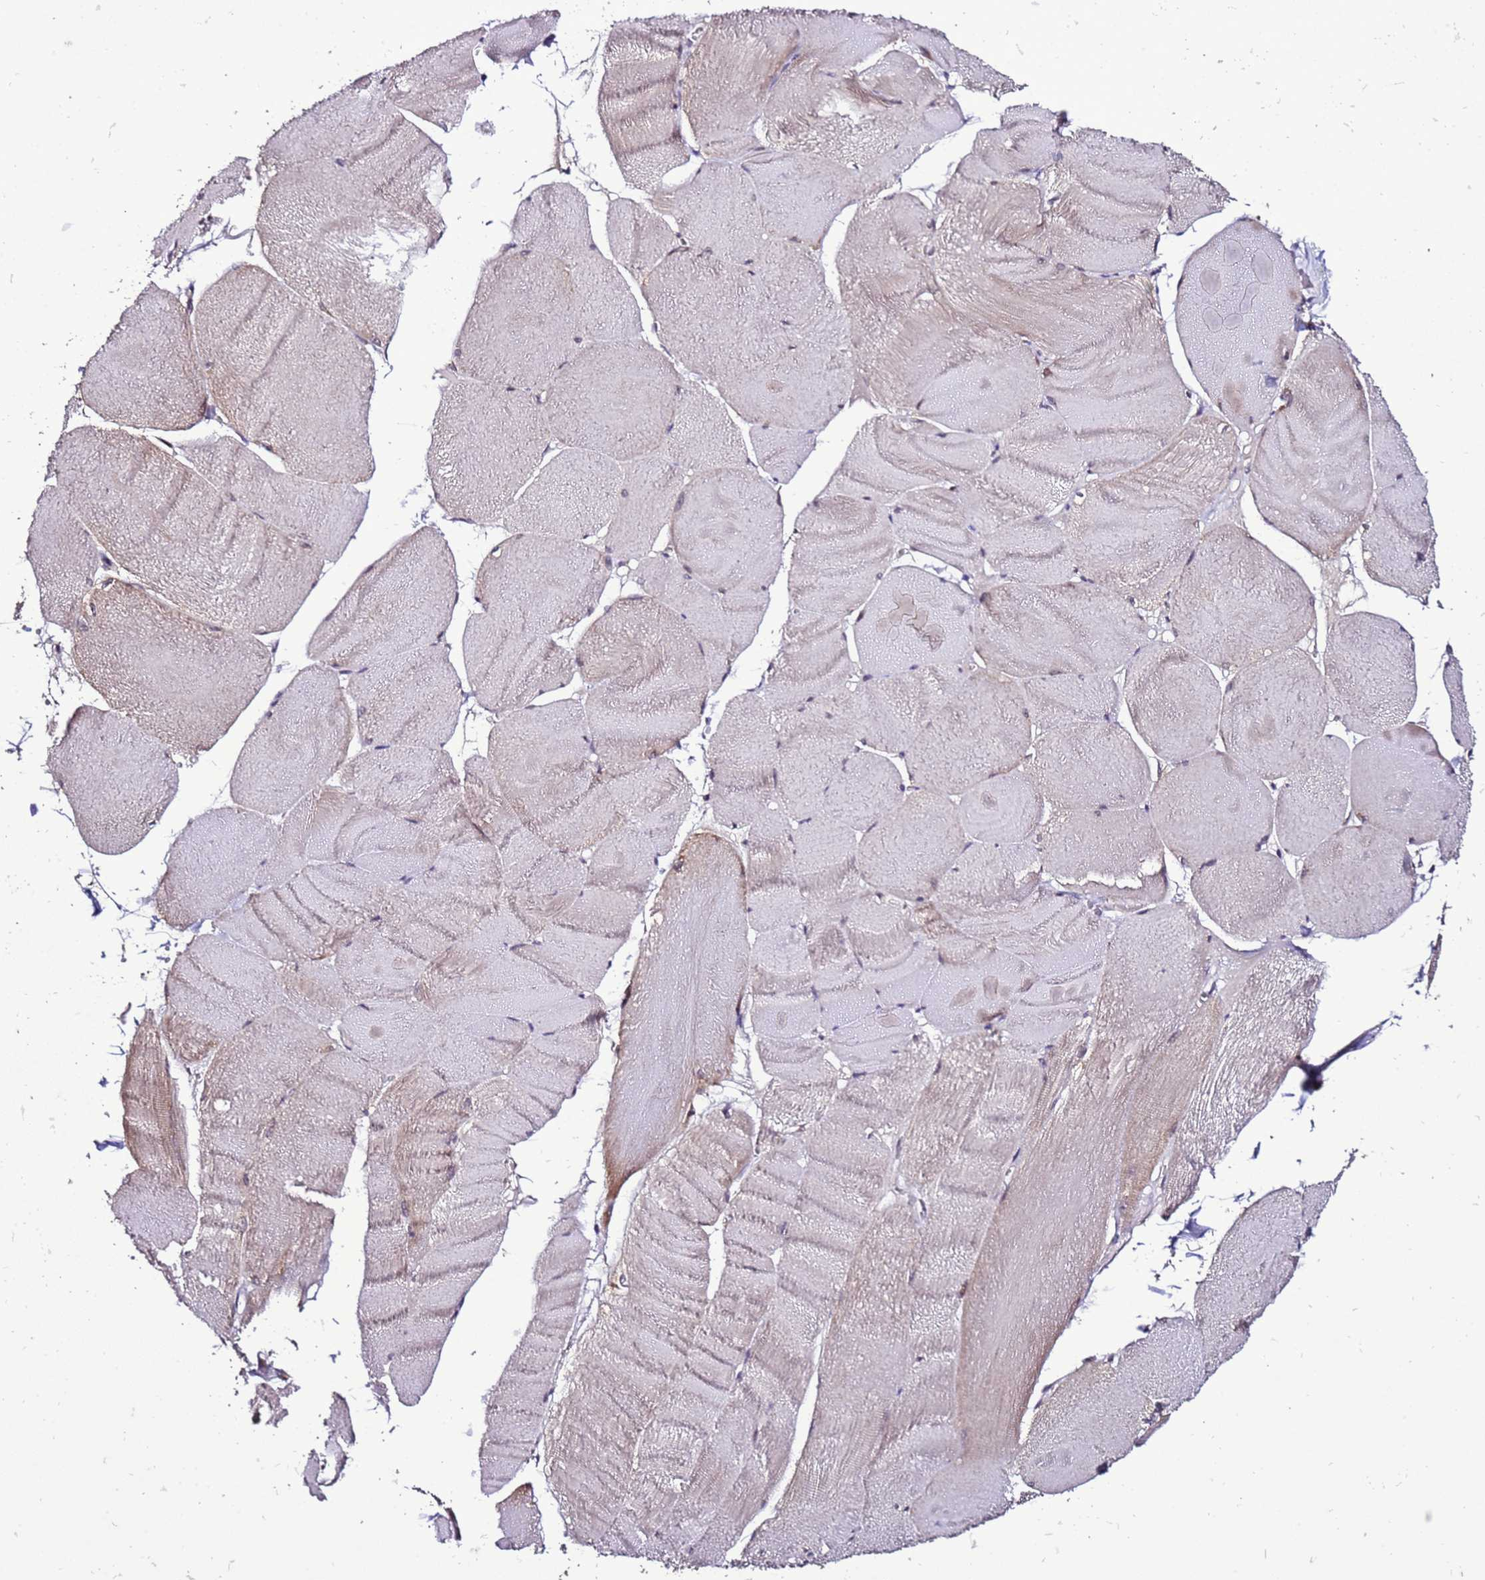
{"staining": {"intensity": "weak", "quantity": "<25%", "location": "cytoplasmic/membranous"}, "tissue": "skeletal muscle", "cell_type": "Myocytes", "image_type": "normal", "snomed": [{"axis": "morphology", "description": "Normal tissue, NOS"}, {"axis": "morphology", "description": "Basal cell carcinoma"}, {"axis": "topography", "description": "Skeletal muscle"}], "caption": "Skeletal muscle stained for a protein using immunohistochemistry reveals no staining myocytes.", "gene": "ZNF329", "patient": {"sex": "female", "age": 64}}